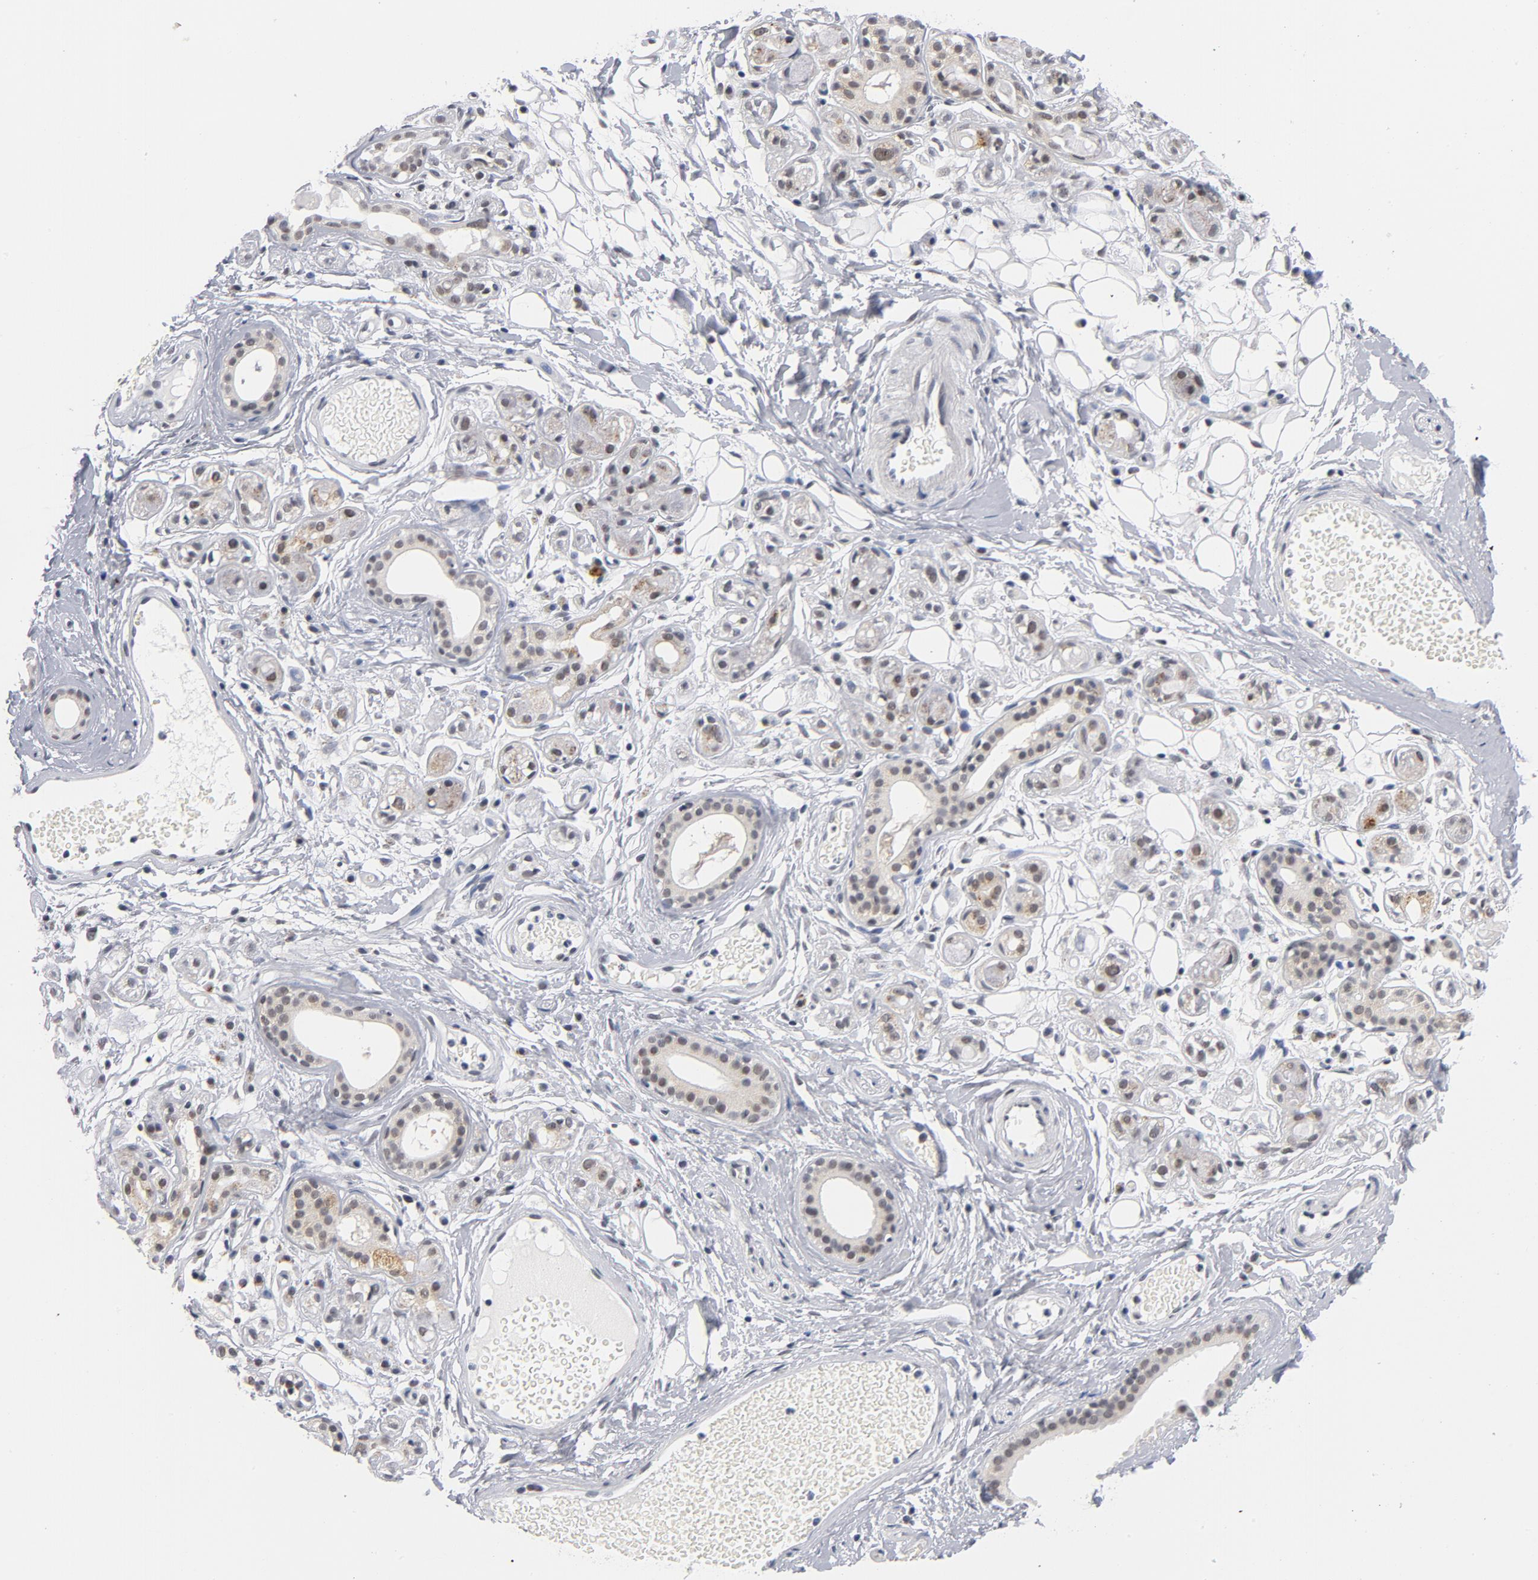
{"staining": {"intensity": "moderate", "quantity": "25%-75%", "location": "cytoplasmic/membranous,nuclear"}, "tissue": "salivary gland", "cell_type": "Glandular cells", "image_type": "normal", "snomed": [{"axis": "morphology", "description": "Normal tissue, NOS"}, {"axis": "topography", "description": "Salivary gland"}], "caption": "Glandular cells demonstrate medium levels of moderate cytoplasmic/membranous,nuclear expression in about 25%-75% of cells in benign salivary gland.", "gene": "BAP1", "patient": {"sex": "male", "age": 54}}